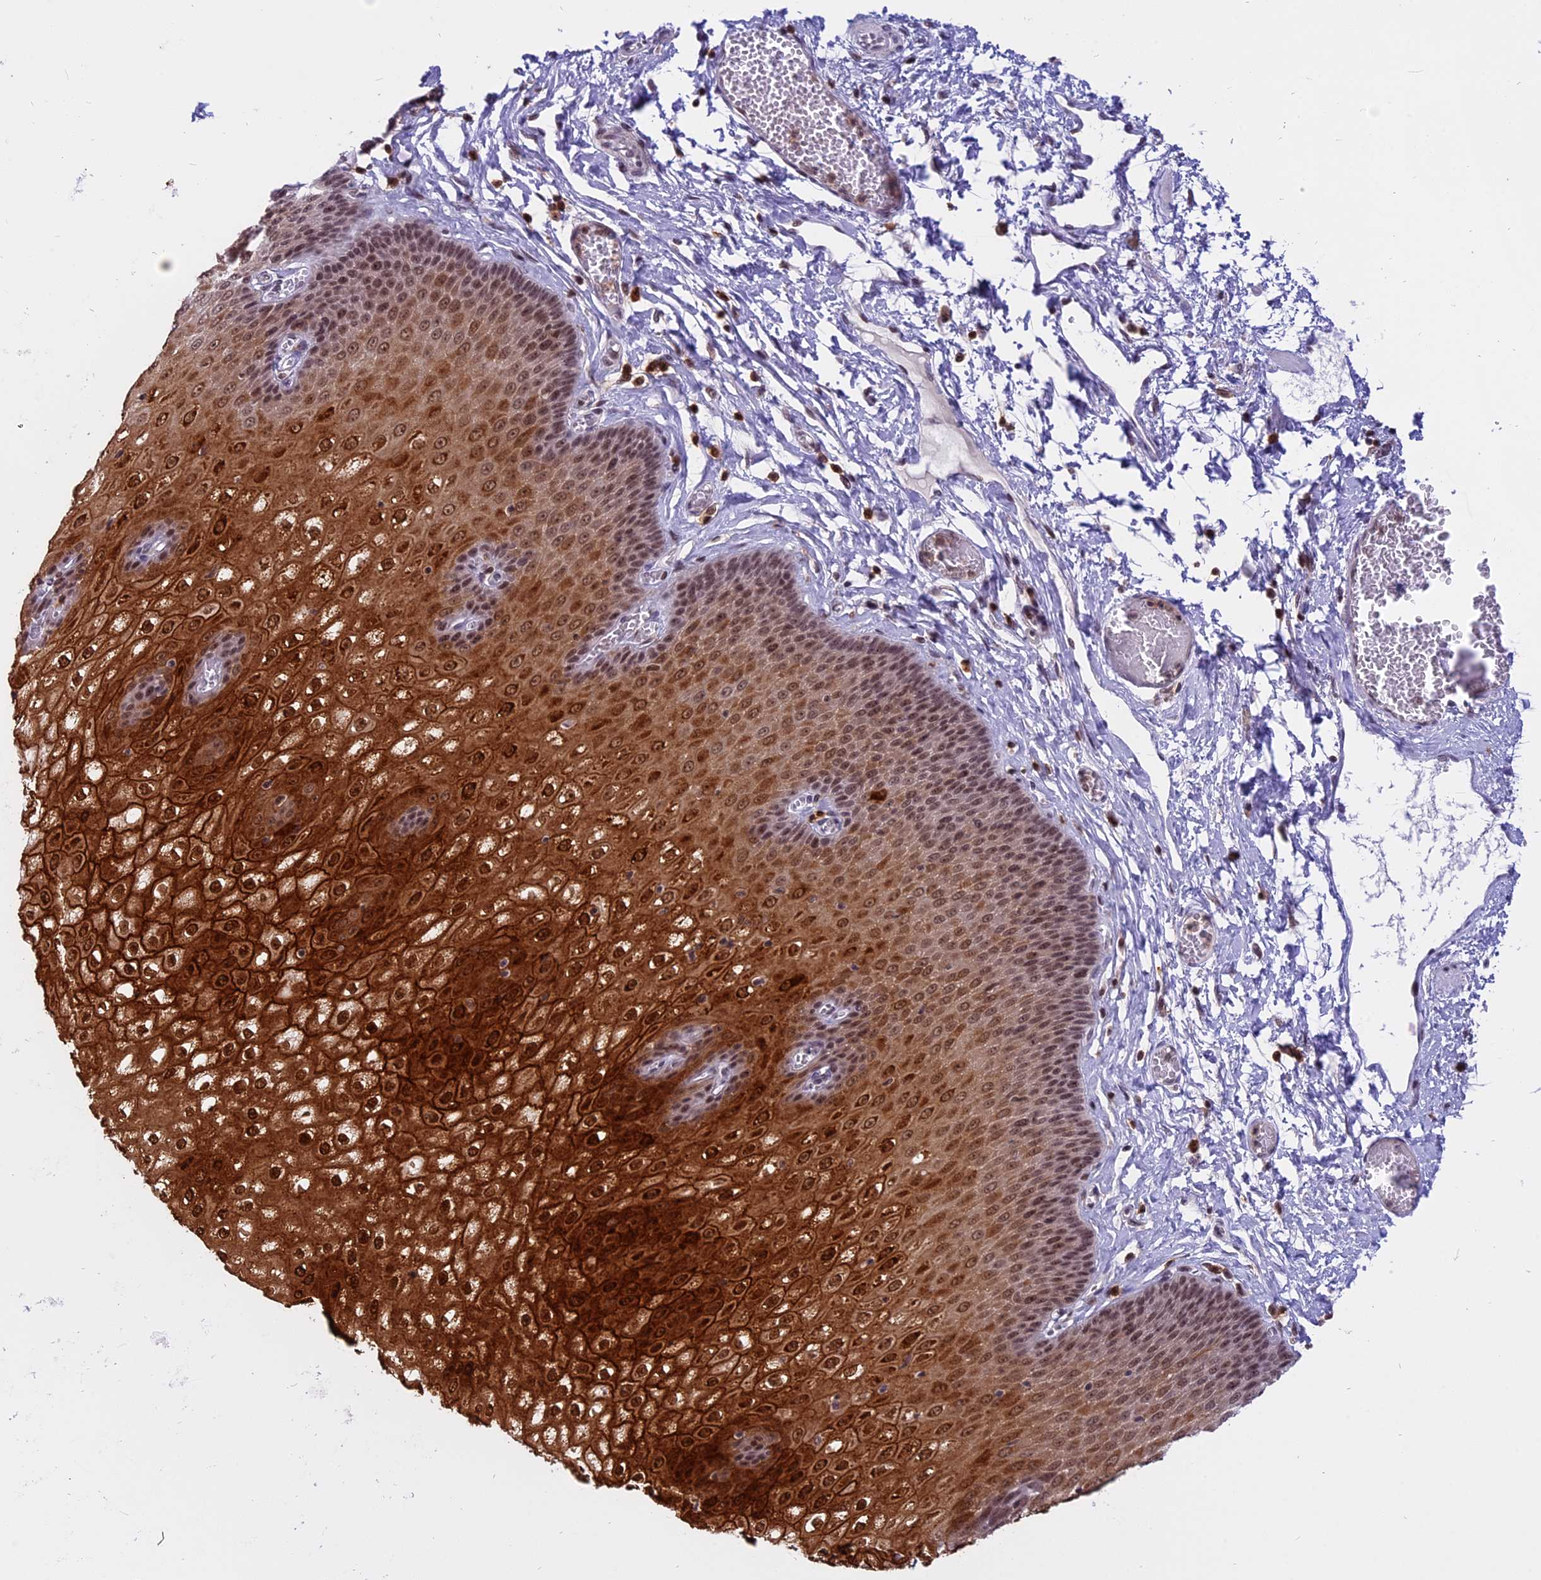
{"staining": {"intensity": "strong", "quantity": ">75%", "location": "cytoplasmic/membranous,nuclear"}, "tissue": "esophagus", "cell_type": "Squamous epithelial cells", "image_type": "normal", "snomed": [{"axis": "morphology", "description": "Normal tissue, NOS"}, {"axis": "topography", "description": "Esophagus"}], "caption": "DAB (3,3'-diaminobenzidine) immunohistochemical staining of benign human esophagus exhibits strong cytoplasmic/membranous,nuclear protein staining in about >75% of squamous epithelial cells. (brown staining indicates protein expression, while blue staining denotes nuclei).", "gene": "TADA3", "patient": {"sex": "male", "age": 60}}